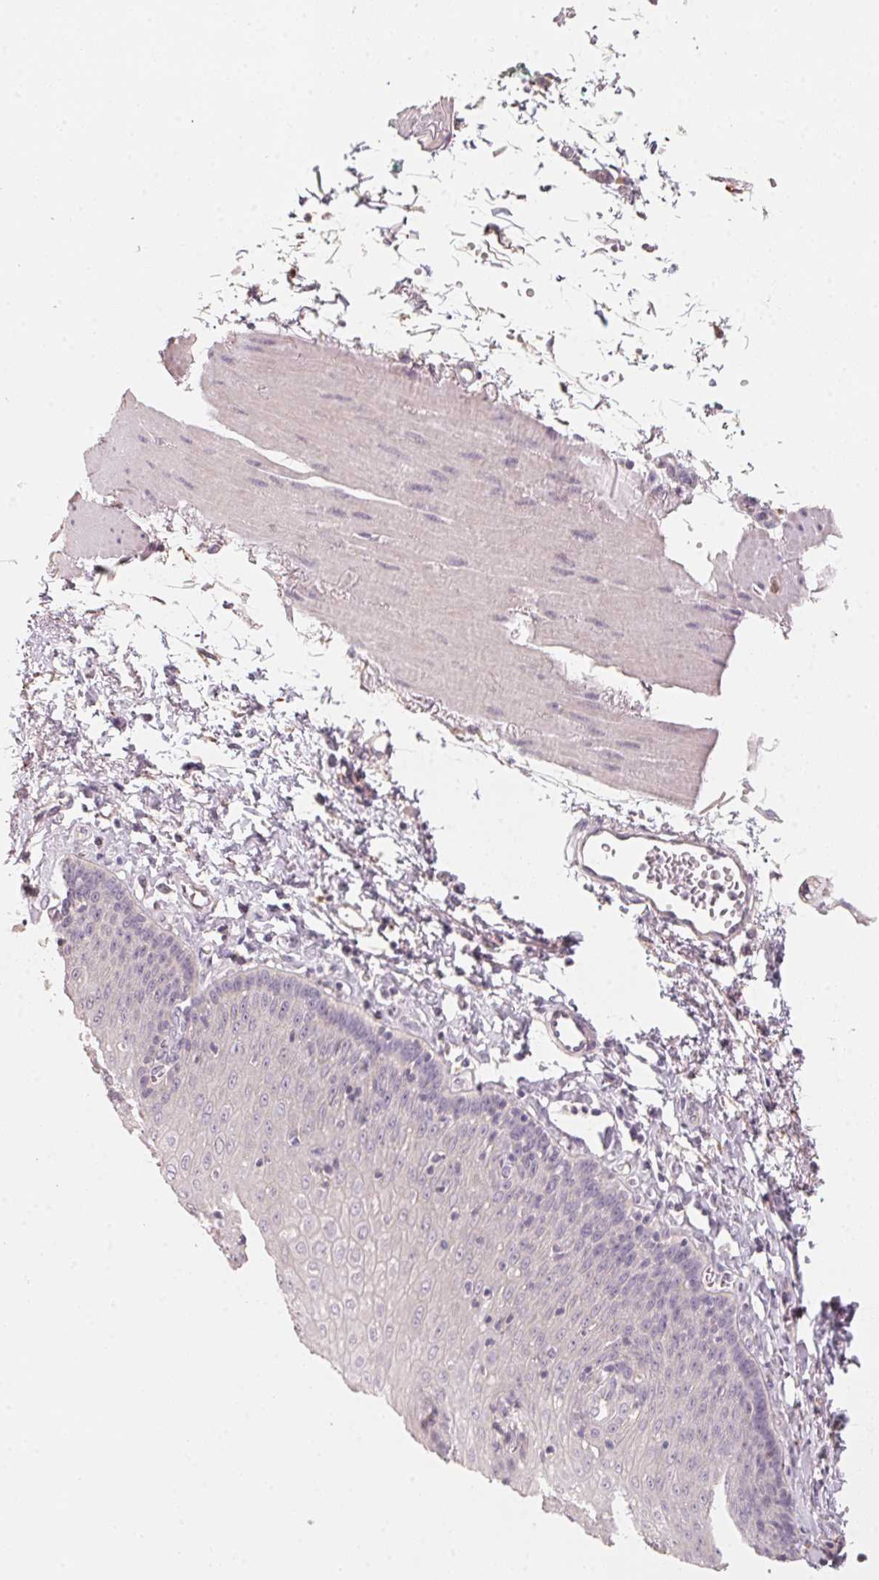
{"staining": {"intensity": "negative", "quantity": "none", "location": "none"}, "tissue": "esophagus", "cell_type": "Squamous epithelial cells", "image_type": "normal", "snomed": [{"axis": "morphology", "description": "Normal tissue, NOS"}, {"axis": "topography", "description": "Esophagus"}], "caption": "Protein analysis of normal esophagus demonstrates no significant staining in squamous epithelial cells.", "gene": "TREH", "patient": {"sex": "female", "age": 81}}